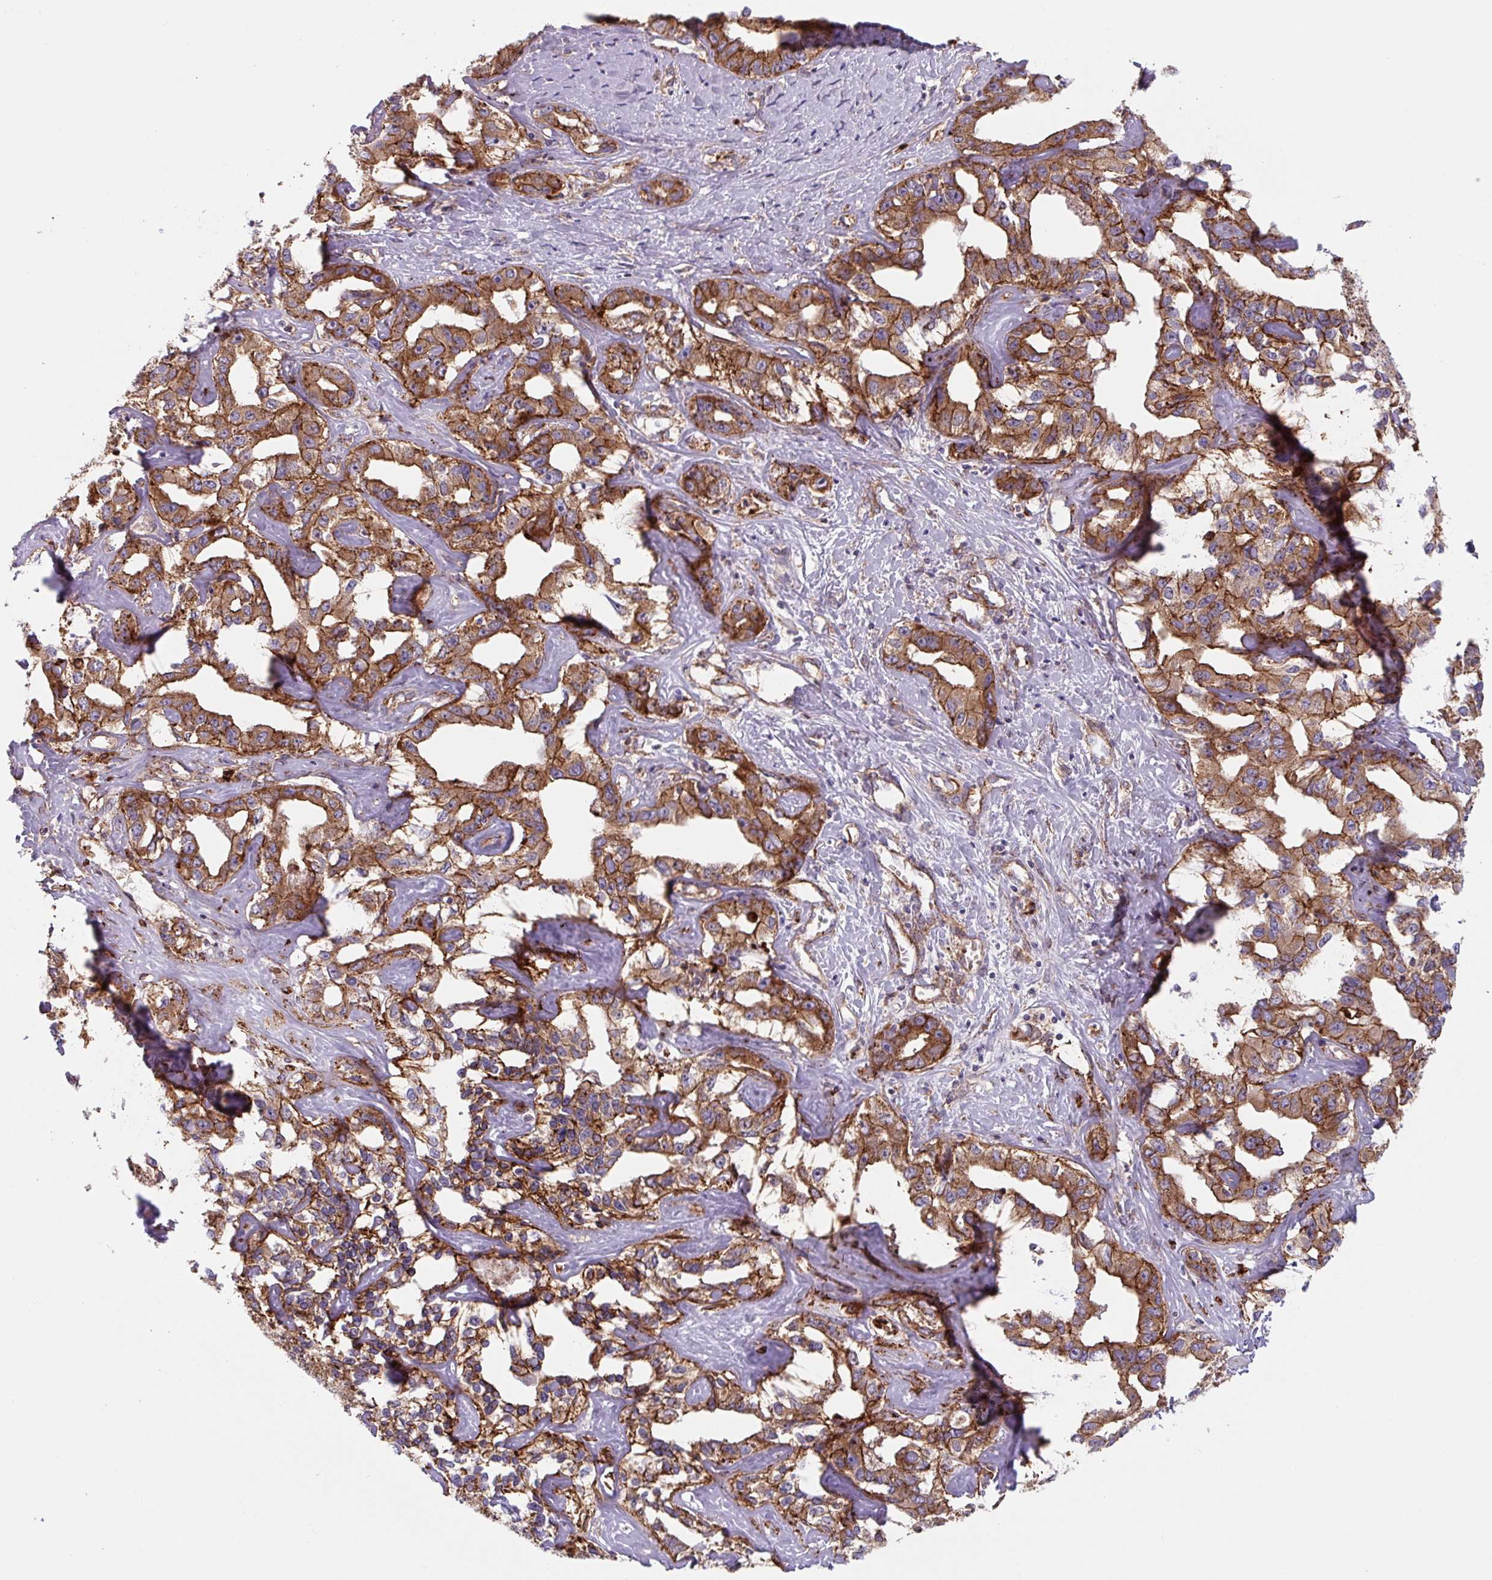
{"staining": {"intensity": "moderate", "quantity": ">75%", "location": "cytoplasmic/membranous"}, "tissue": "liver cancer", "cell_type": "Tumor cells", "image_type": "cancer", "snomed": [{"axis": "morphology", "description": "Cholangiocarcinoma"}, {"axis": "topography", "description": "Liver"}], "caption": "Protein analysis of cholangiocarcinoma (liver) tissue exhibits moderate cytoplasmic/membranous staining in about >75% of tumor cells. (DAB IHC with brightfield microscopy, high magnification).", "gene": "DHFR2", "patient": {"sex": "male", "age": 59}}